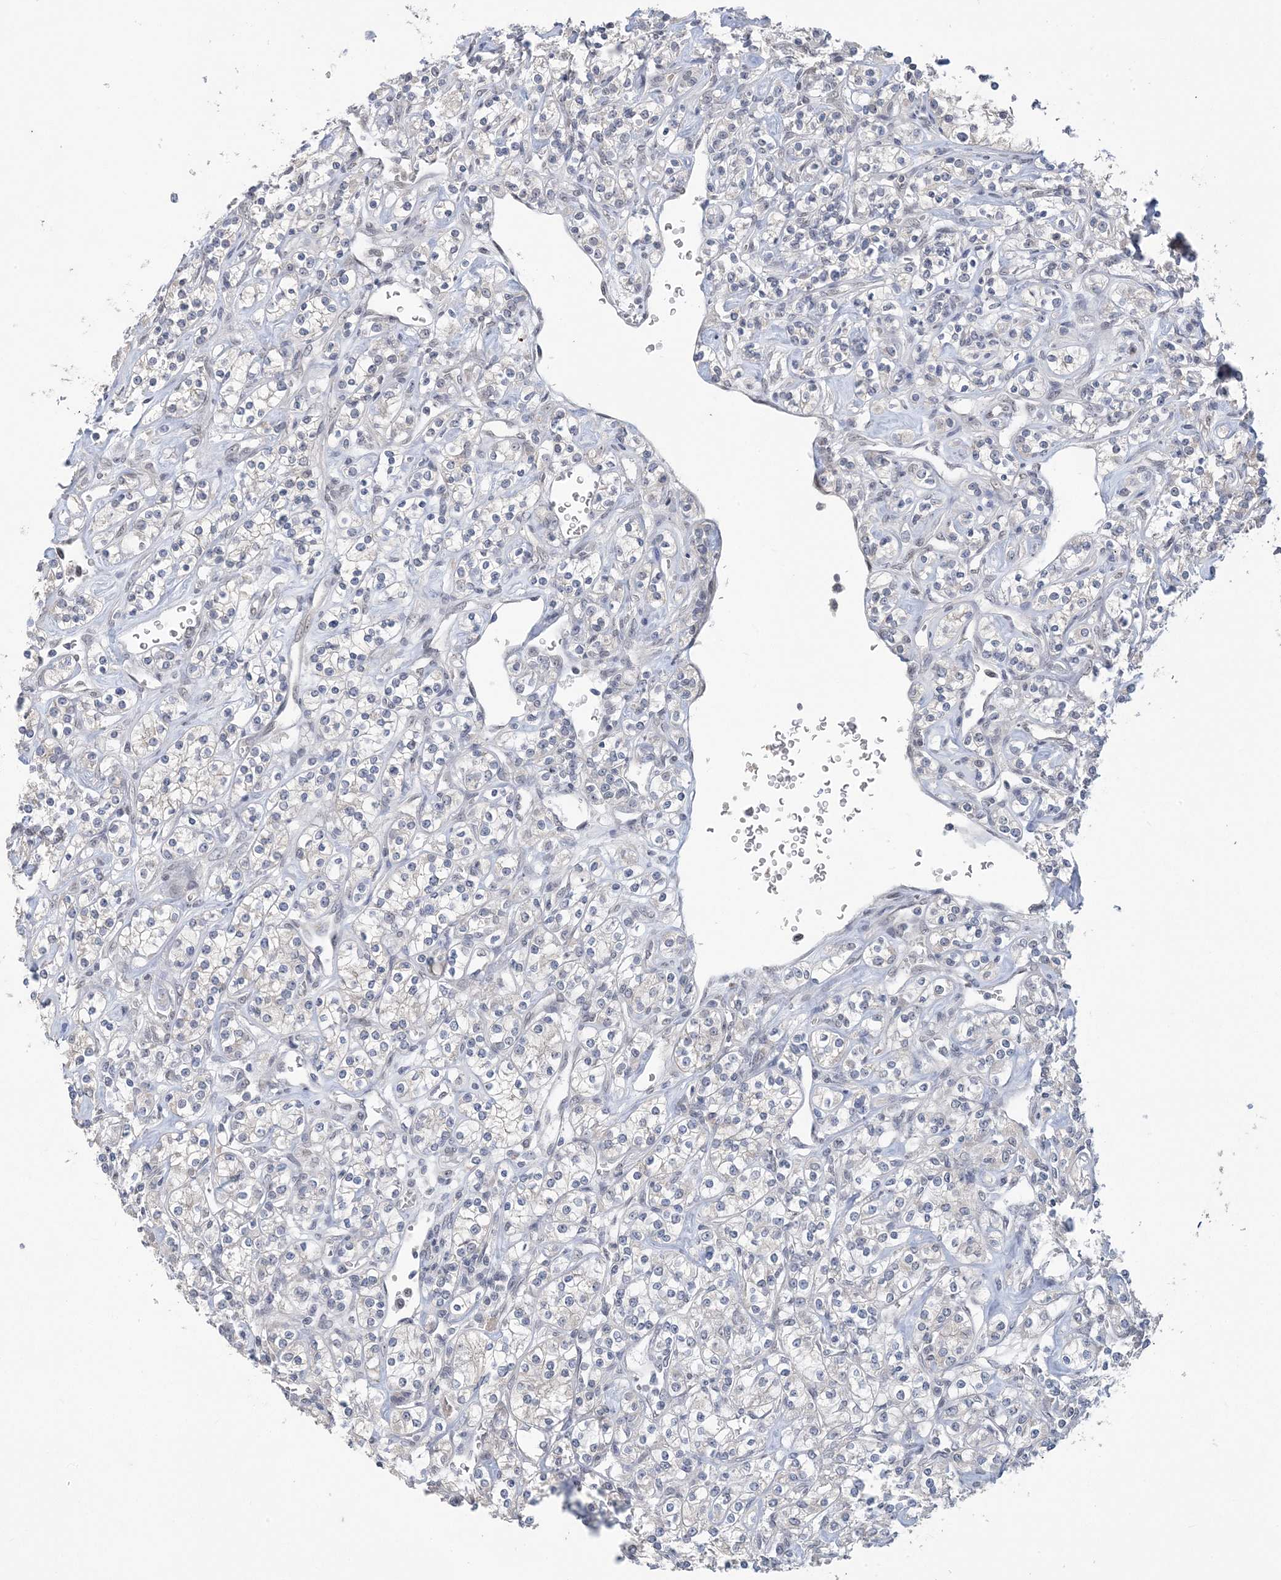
{"staining": {"intensity": "negative", "quantity": "none", "location": "none"}, "tissue": "renal cancer", "cell_type": "Tumor cells", "image_type": "cancer", "snomed": [{"axis": "morphology", "description": "Adenocarcinoma, NOS"}, {"axis": "topography", "description": "Kidney"}], "caption": "IHC photomicrograph of human adenocarcinoma (renal) stained for a protein (brown), which reveals no staining in tumor cells.", "gene": "ZBTB7A", "patient": {"sex": "male", "age": 77}}